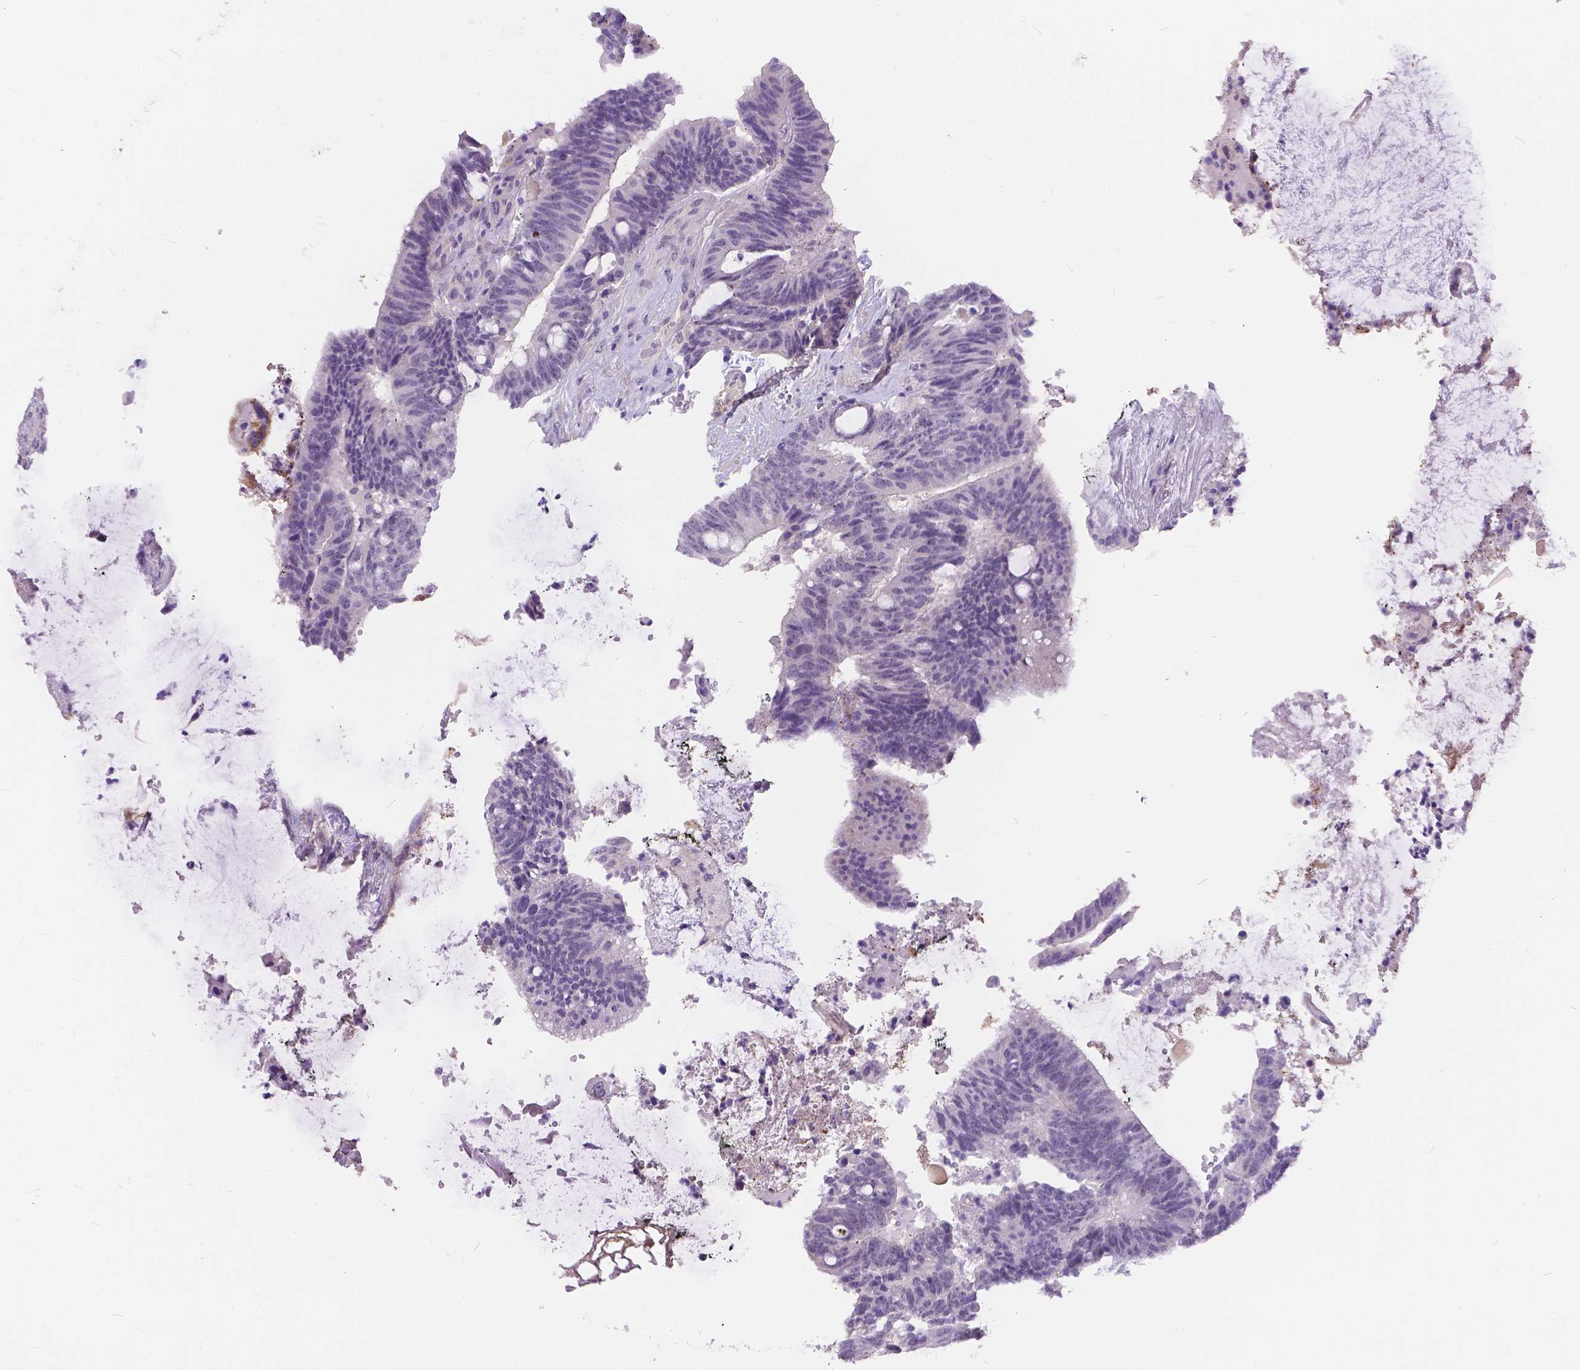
{"staining": {"intensity": "negative", "quantity": "none", "location": "none"}, "tissue": "colorectal cancer", "cell_type": "Tumor cells", "image_type": "cancer", "snomed": [{"axis": "morphology", "description": "Adenocarcinoma, NOS"}, {"axis": "topography", "description": "Colon"}], "caption": "Immunohistochemical staining of human colorectal cancer shows no significant staining in tumor cells.", "gene": "DLEC1", "patient": {"sex": "female", "age": 43}}